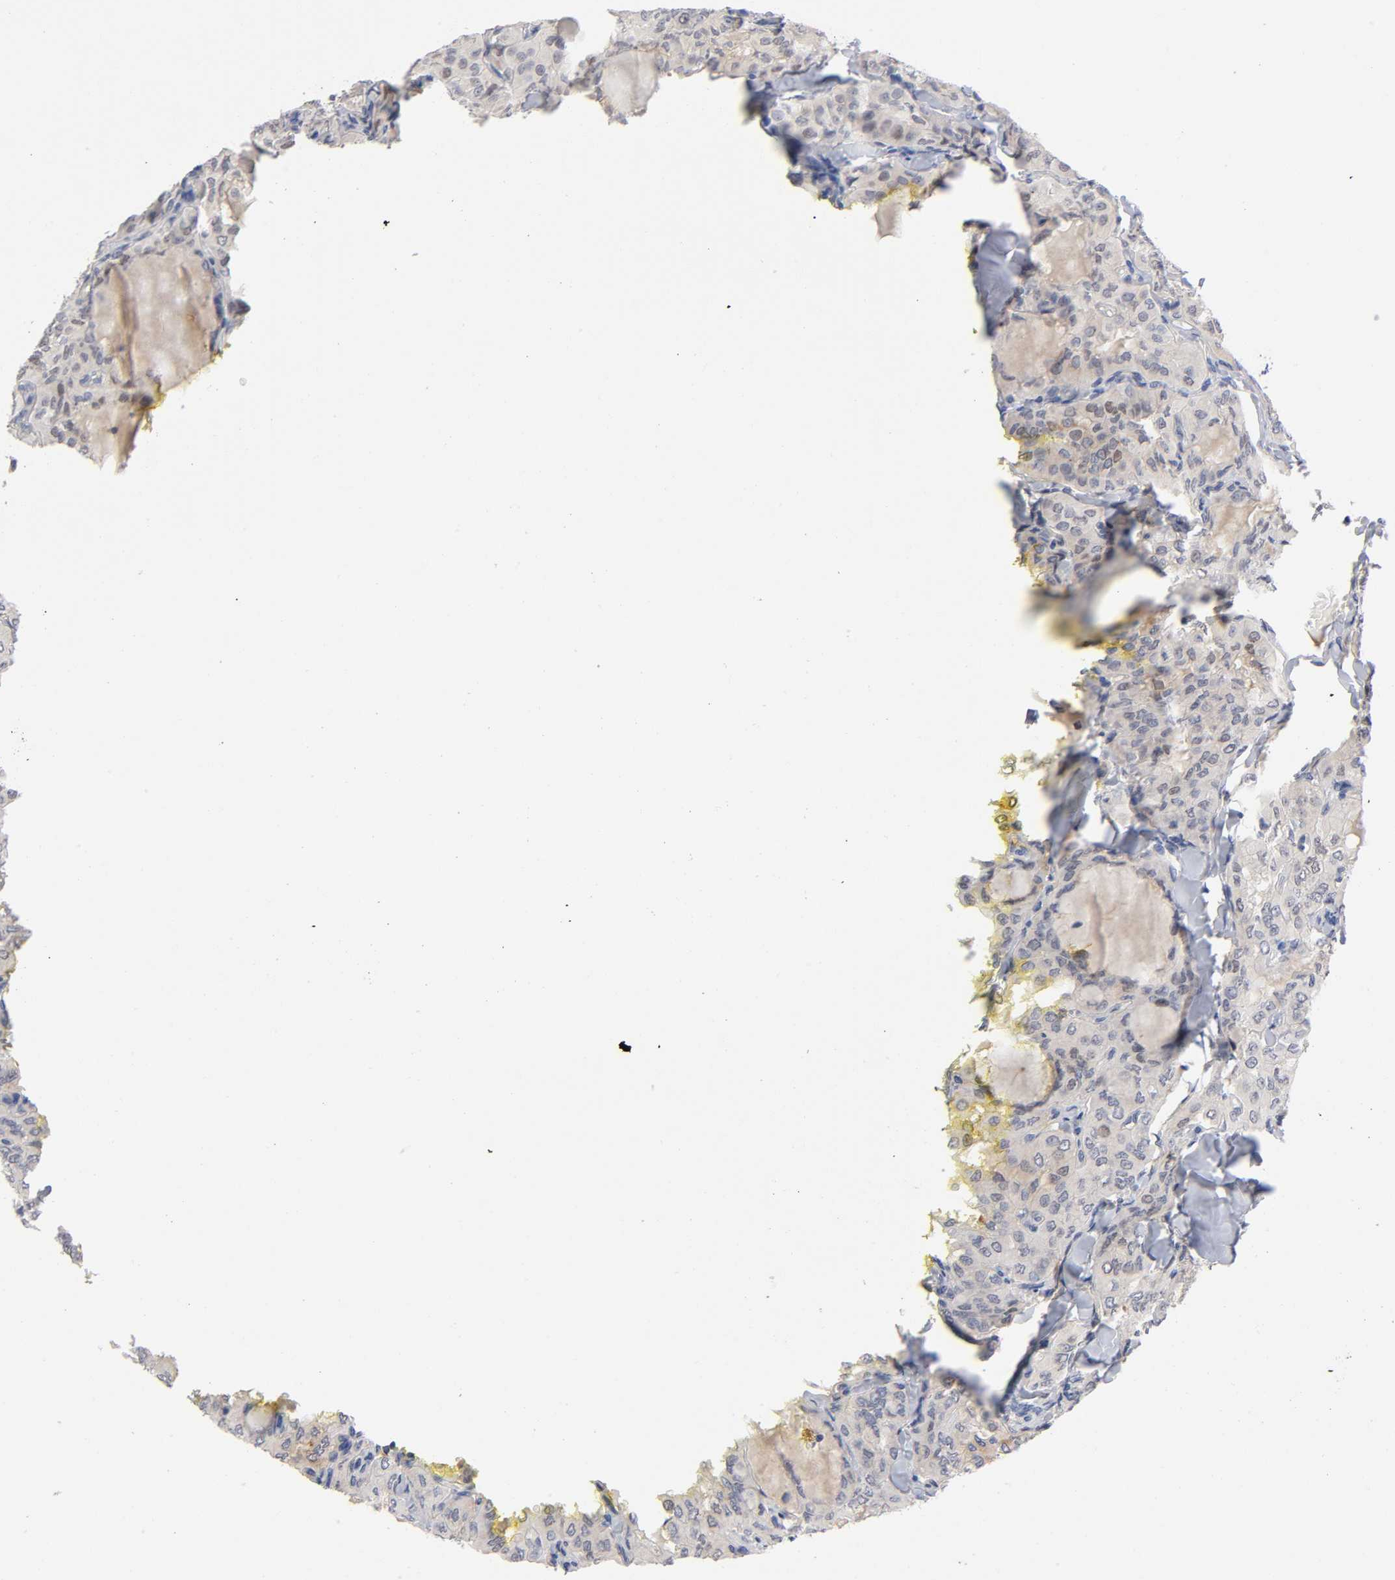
{"staining": {"intensity": "weak", "quantity": ">75%", "location": "cytoplasmic/membranous"}, "tissue": "thyroid cancer", "cell_type": "Tumor cells", "image_type": "cancer", "snomed": [{"axis": "morphology", "description": "Papillary adenocarcinoma, NOS"}, {"axis": "topography", "description": "Thyroid gland"}], "caption": "IHC staining of thyroid cancer, which demonstrates low levels of weak cytoplasmic/membranous positivity in about >75% of tumor cells indicating weak cytoplasmic/membranous protein positivity. The staining was performed using DAB (3,3'-diaminobenzidine) (brown) for protein detection and nuclei were counterstained in hematoxylin (blue).", "gene": "NOVA1", "patient": {"sex": "male", "age": 20}}